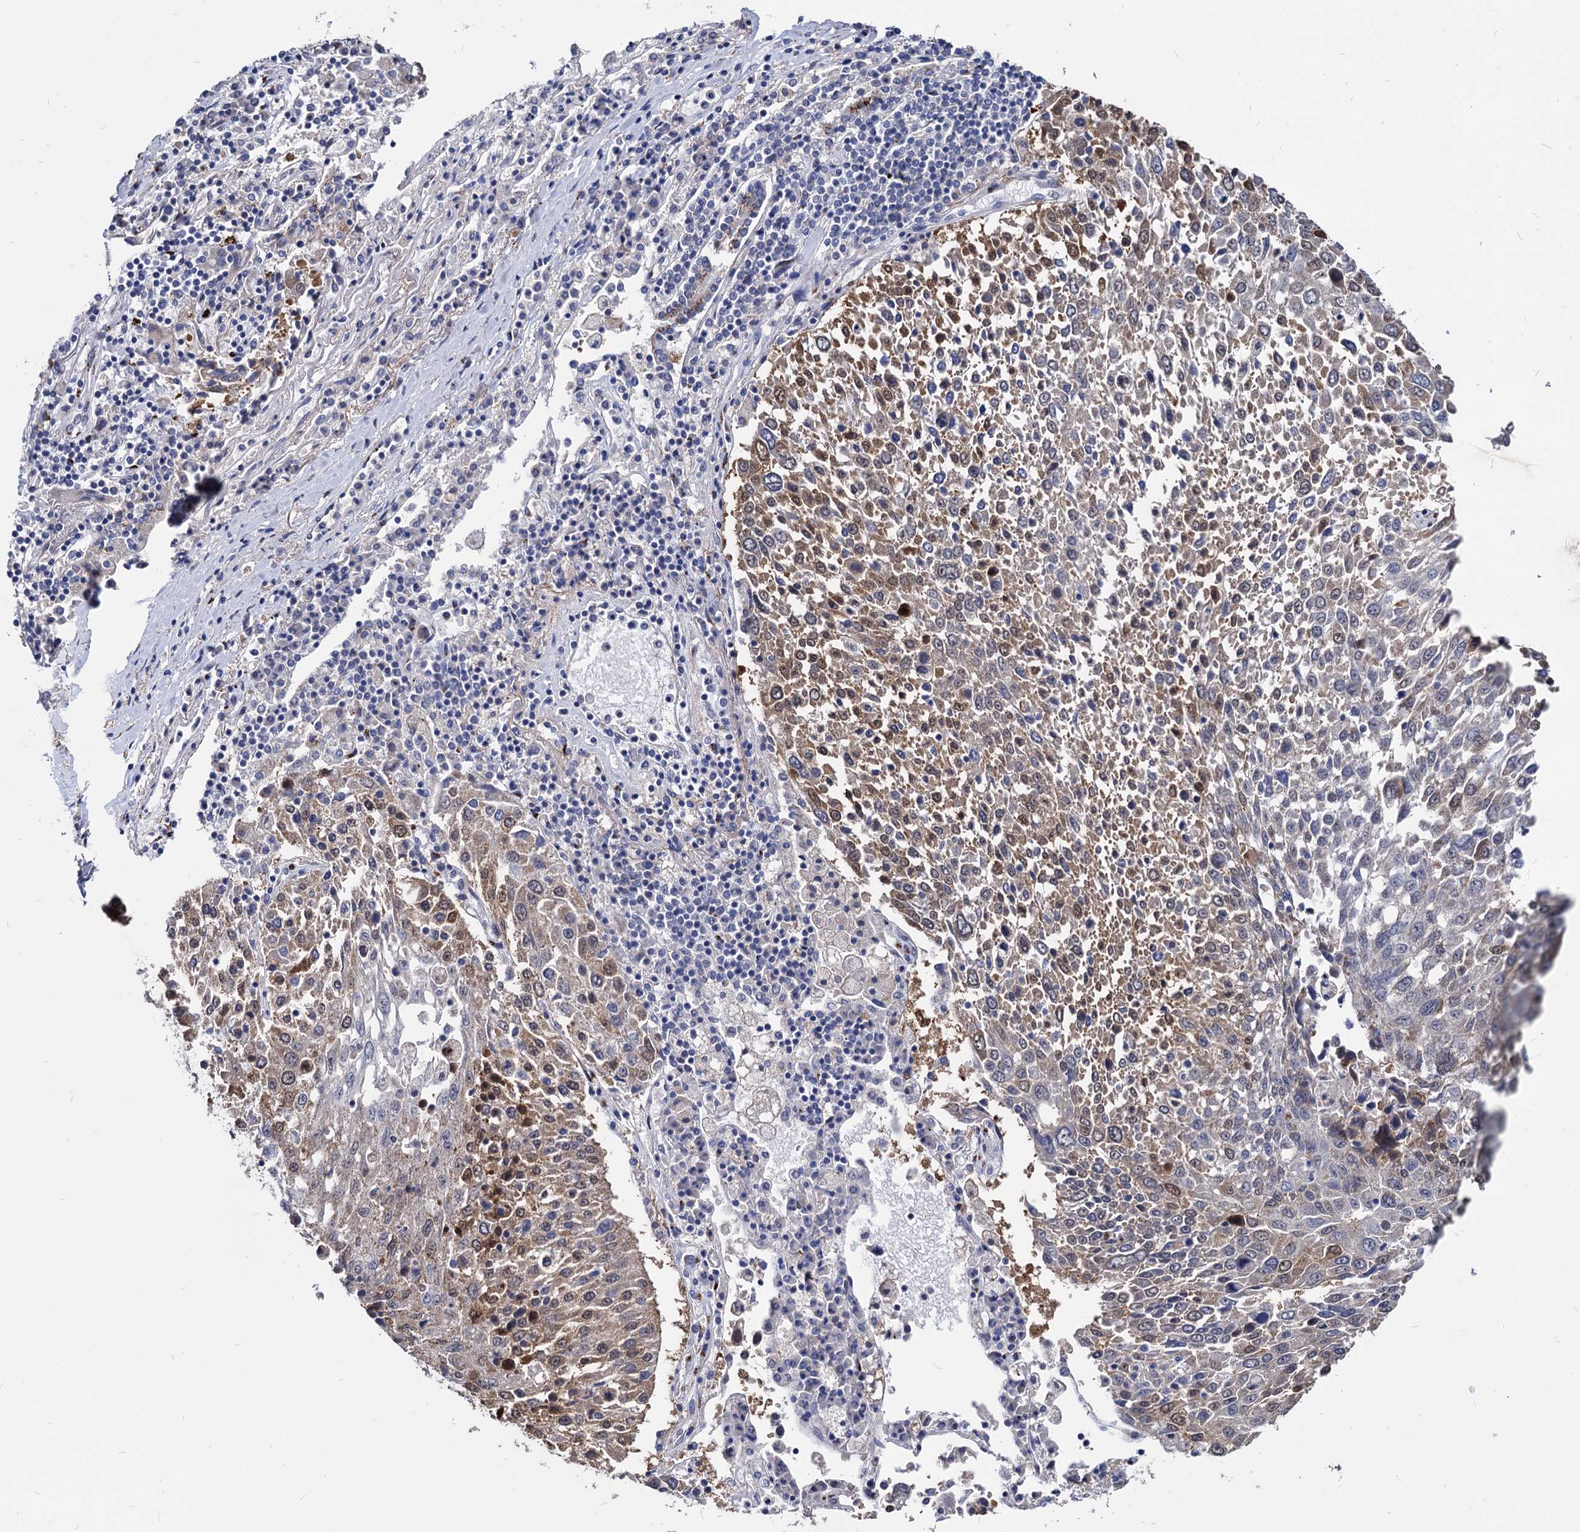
{"staining": {"intensity": "moderate", "quantity": "25%-75%", "location": "cytoplasmic/membranous,nuclear"}, "tissue": "lung cancer", "cell_type": "Tumor cells", "image_type": "cancer", "snomed": [{"axis": "morphology", "description": "Squamous cell carcinoma, NOS"}, {"axis": "topography", "description": "Lung"}], "caption": "Immunohistochemistry (IHC) staining of squamous cell carcinoma (lung), which demonstrates medium levels of moderate cytoplasmic/membranous and nuclear expression in approximately 25%-75% of tumor cells indicating moderate cytoplasmic/membranous and nuclear protein positivity. The staining was performed using DAB (brown) for protein detection and nuclei were counterstained in hematoxylin (blue).", "gene": "ESD", "patient": {"sex": "male", "age": 65}}